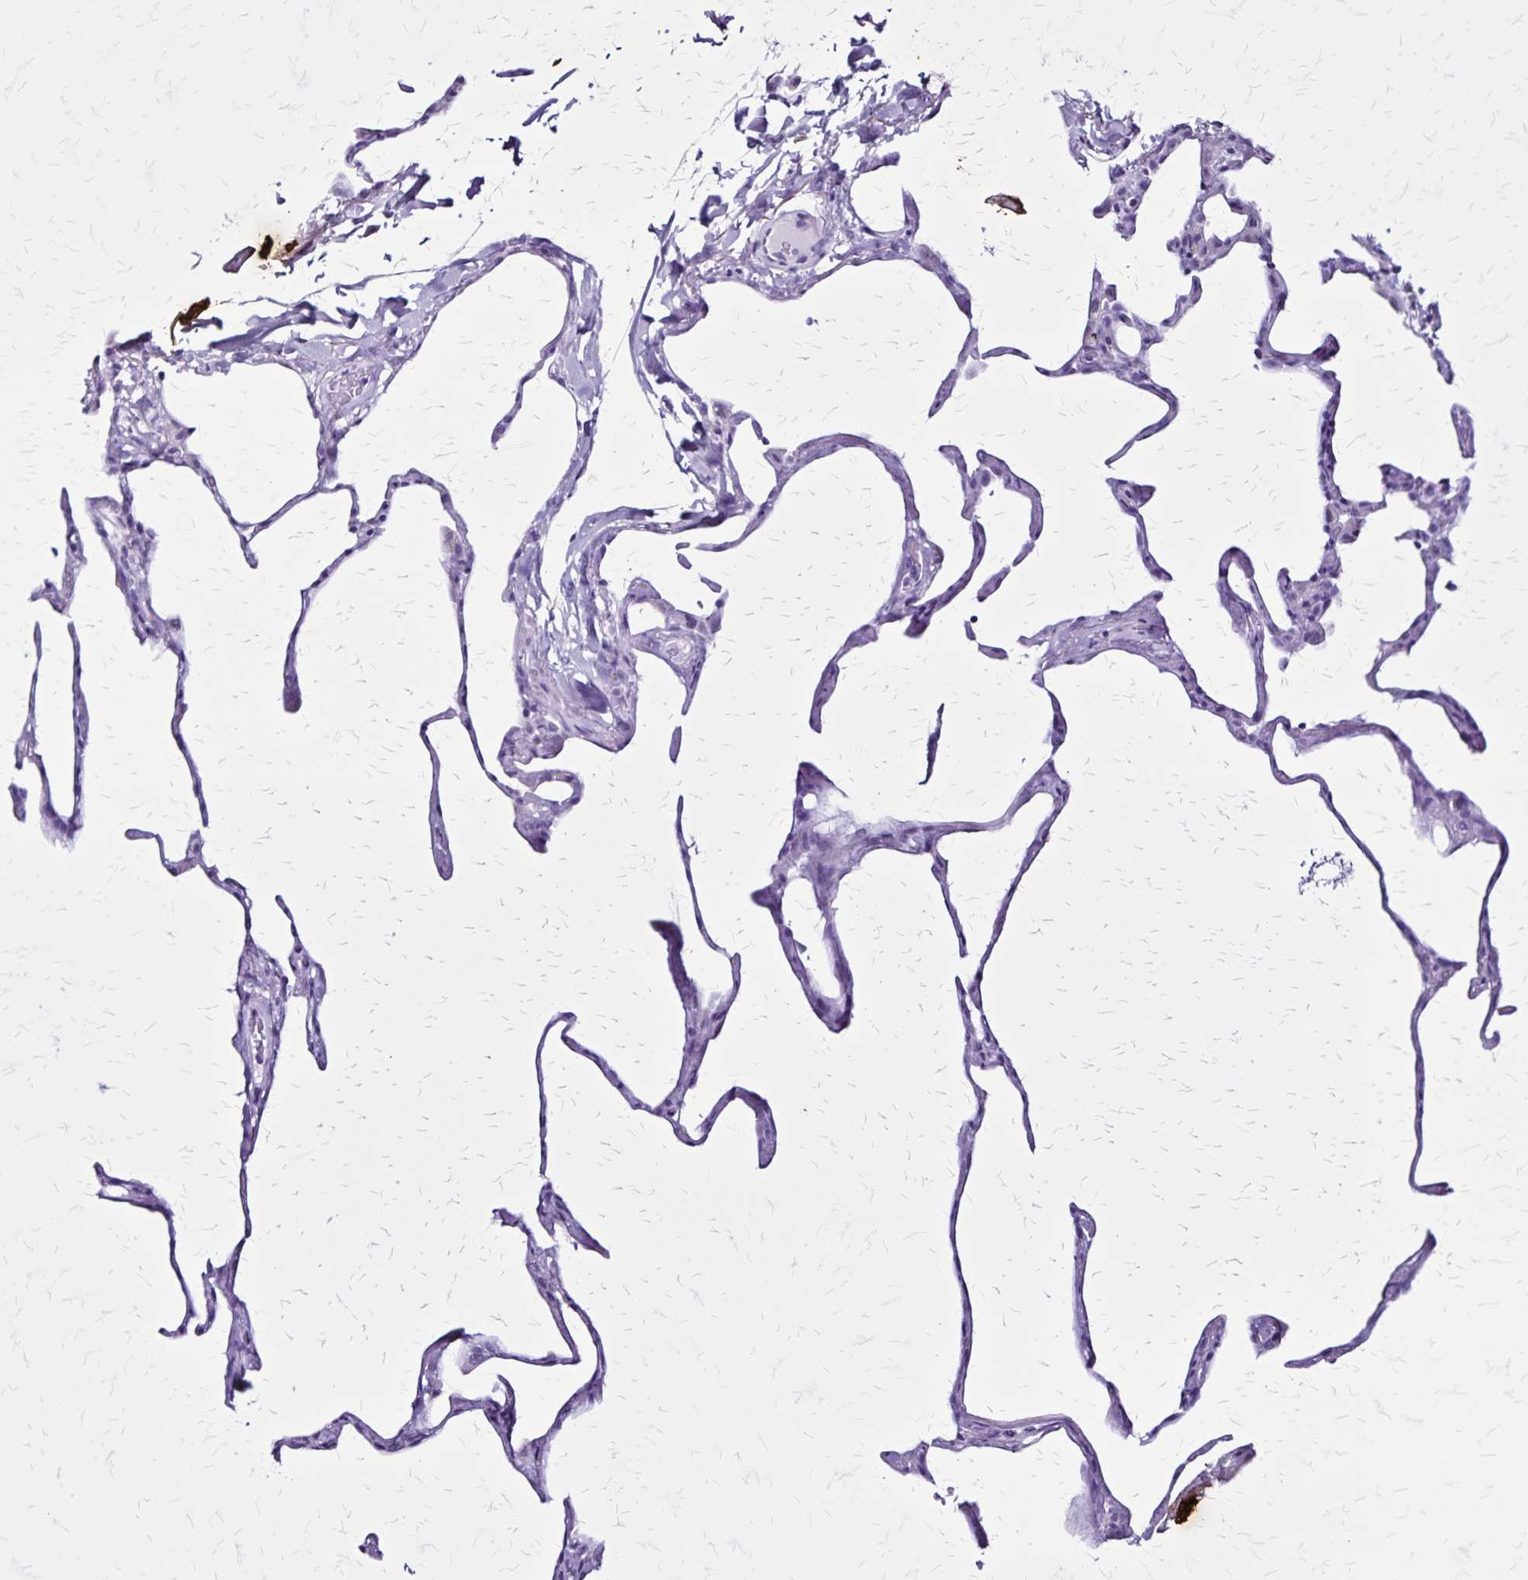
{"staining": {"intensity": "negative", "quantity": "none", "location": "none"}, "tissue": "lung", "cell_type": "Alveolar cells", "image_type": "normal", "snomed": [{"axis": "morphology", "description": "Normal tissue, NOS"}, {"axis": "topography", "description": "Lung"}], "caption": "Alveolar cells are negative for protein expression in benign human lung. (DAB (3,3'-diaminobenzidine) immunohistochemistry, high magnification).", "gene": "KRT2", "patient": {"sex": "male", "age": 65}}